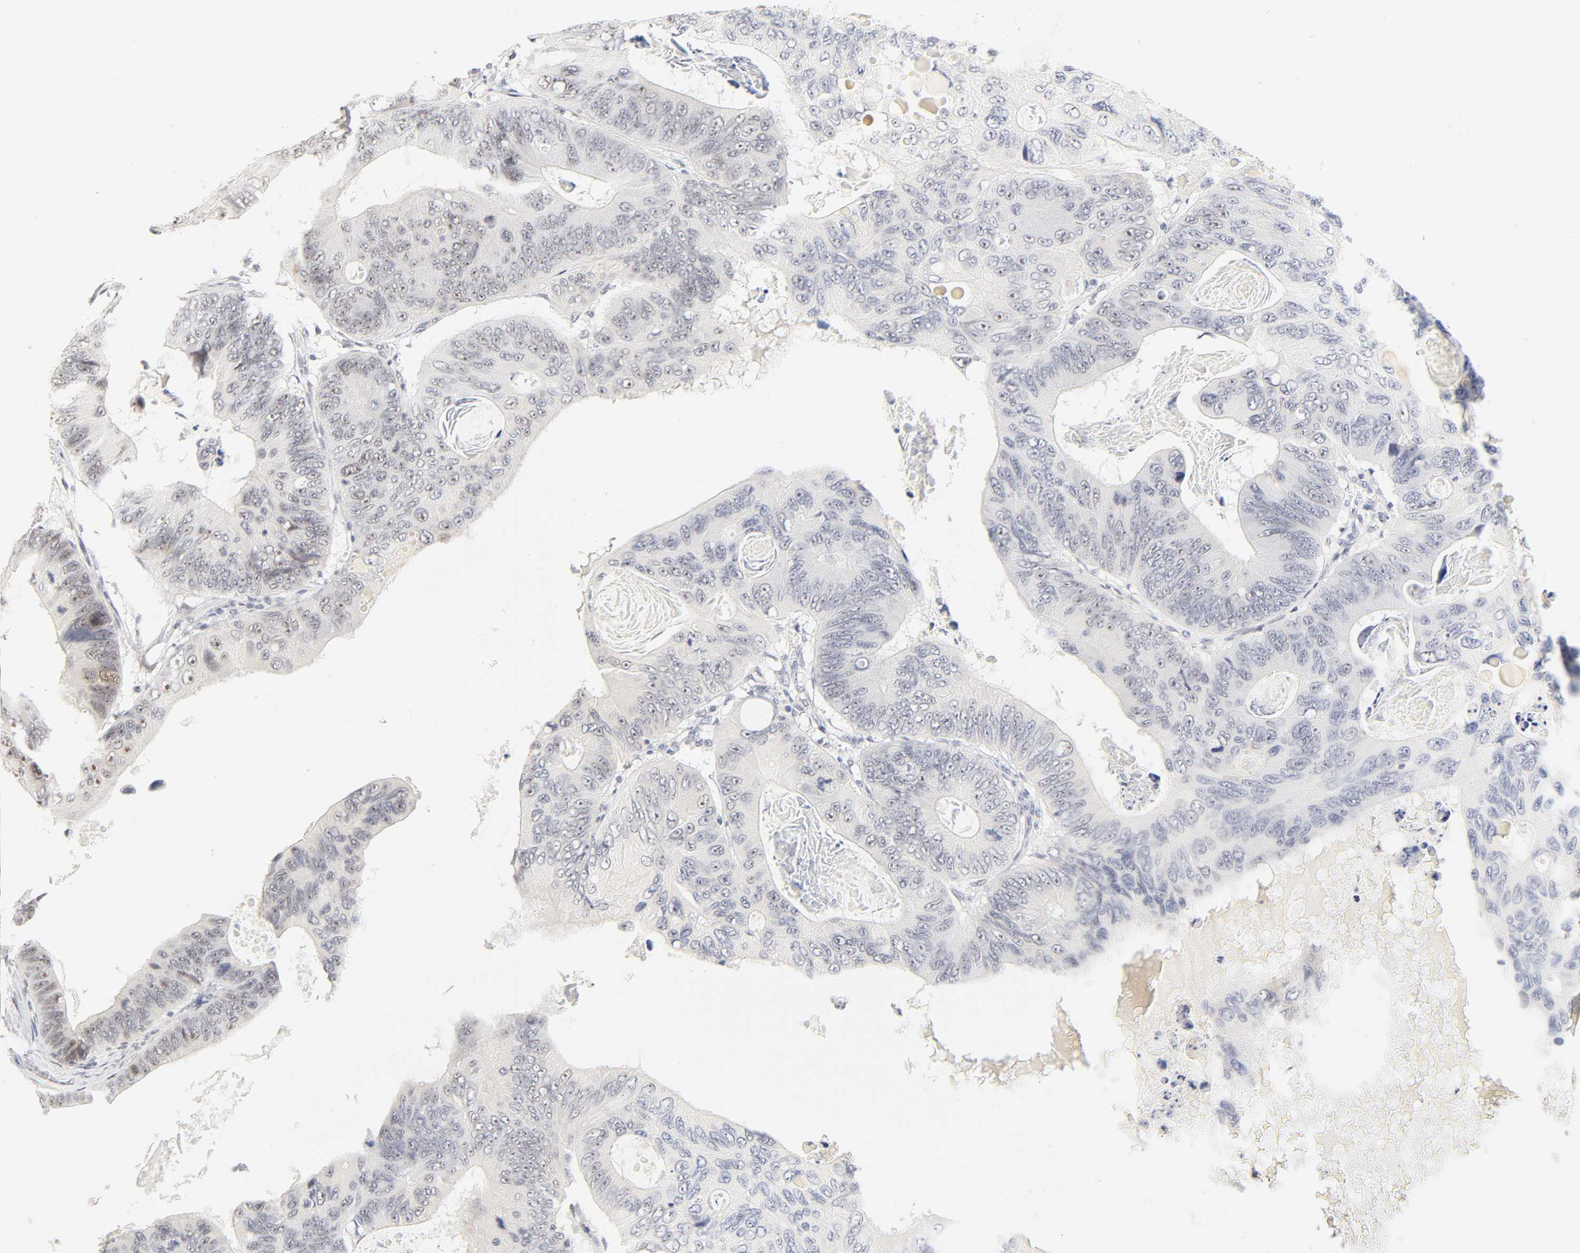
{"staining": {"intensity": "weak", "quantity": "<25%", "location": "nuclear"}, "tissue": "colorectal cancer", "cell_type": "Tumor cells", "image_type": "cancer", "snomed": [{"axis": "morphology", "description": "Adenocarcinoma, NOS"}, {"axis": "topography", "description": "Colon"}], "caption": "DAB immunohistochemical staining of human colorectal cancer shows no significant positivity in tumor cells.", "gene": "MNAT1", "patient": {"sex": "female", "age": 55}}